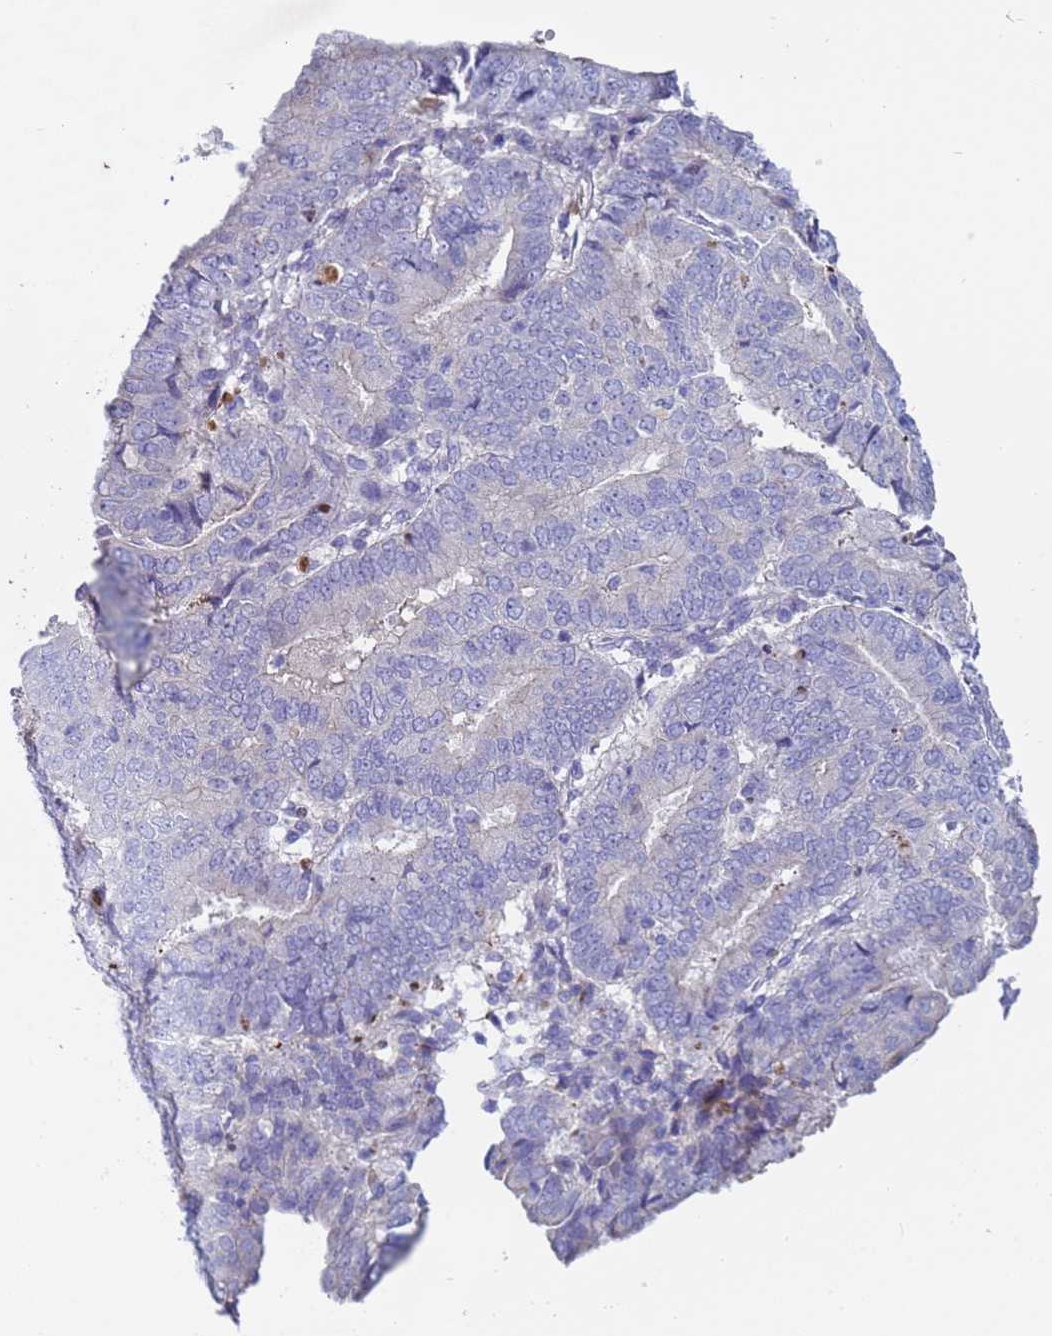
{"staining": {"intensity": "negative", "quantity": "none", "location": "none"}, "tissue": "endometrial cancer", "cell_type": "Tumor cells", "image_type": "cancer", "snomed": [{"axis": "morphology", "description": "Adenocarcinoma, NOS"}, {"axis": "topography", "description": "Endometrium"}], "caption": "The immunohistochemistry histopathology image has no significant expression in tumor cells of endometrial cancer tissue. (Brightfield microscopy of DAB IHC at high magnification).", "gene": "C4orf46", "patient": {"sex": "female", "age": 70}}